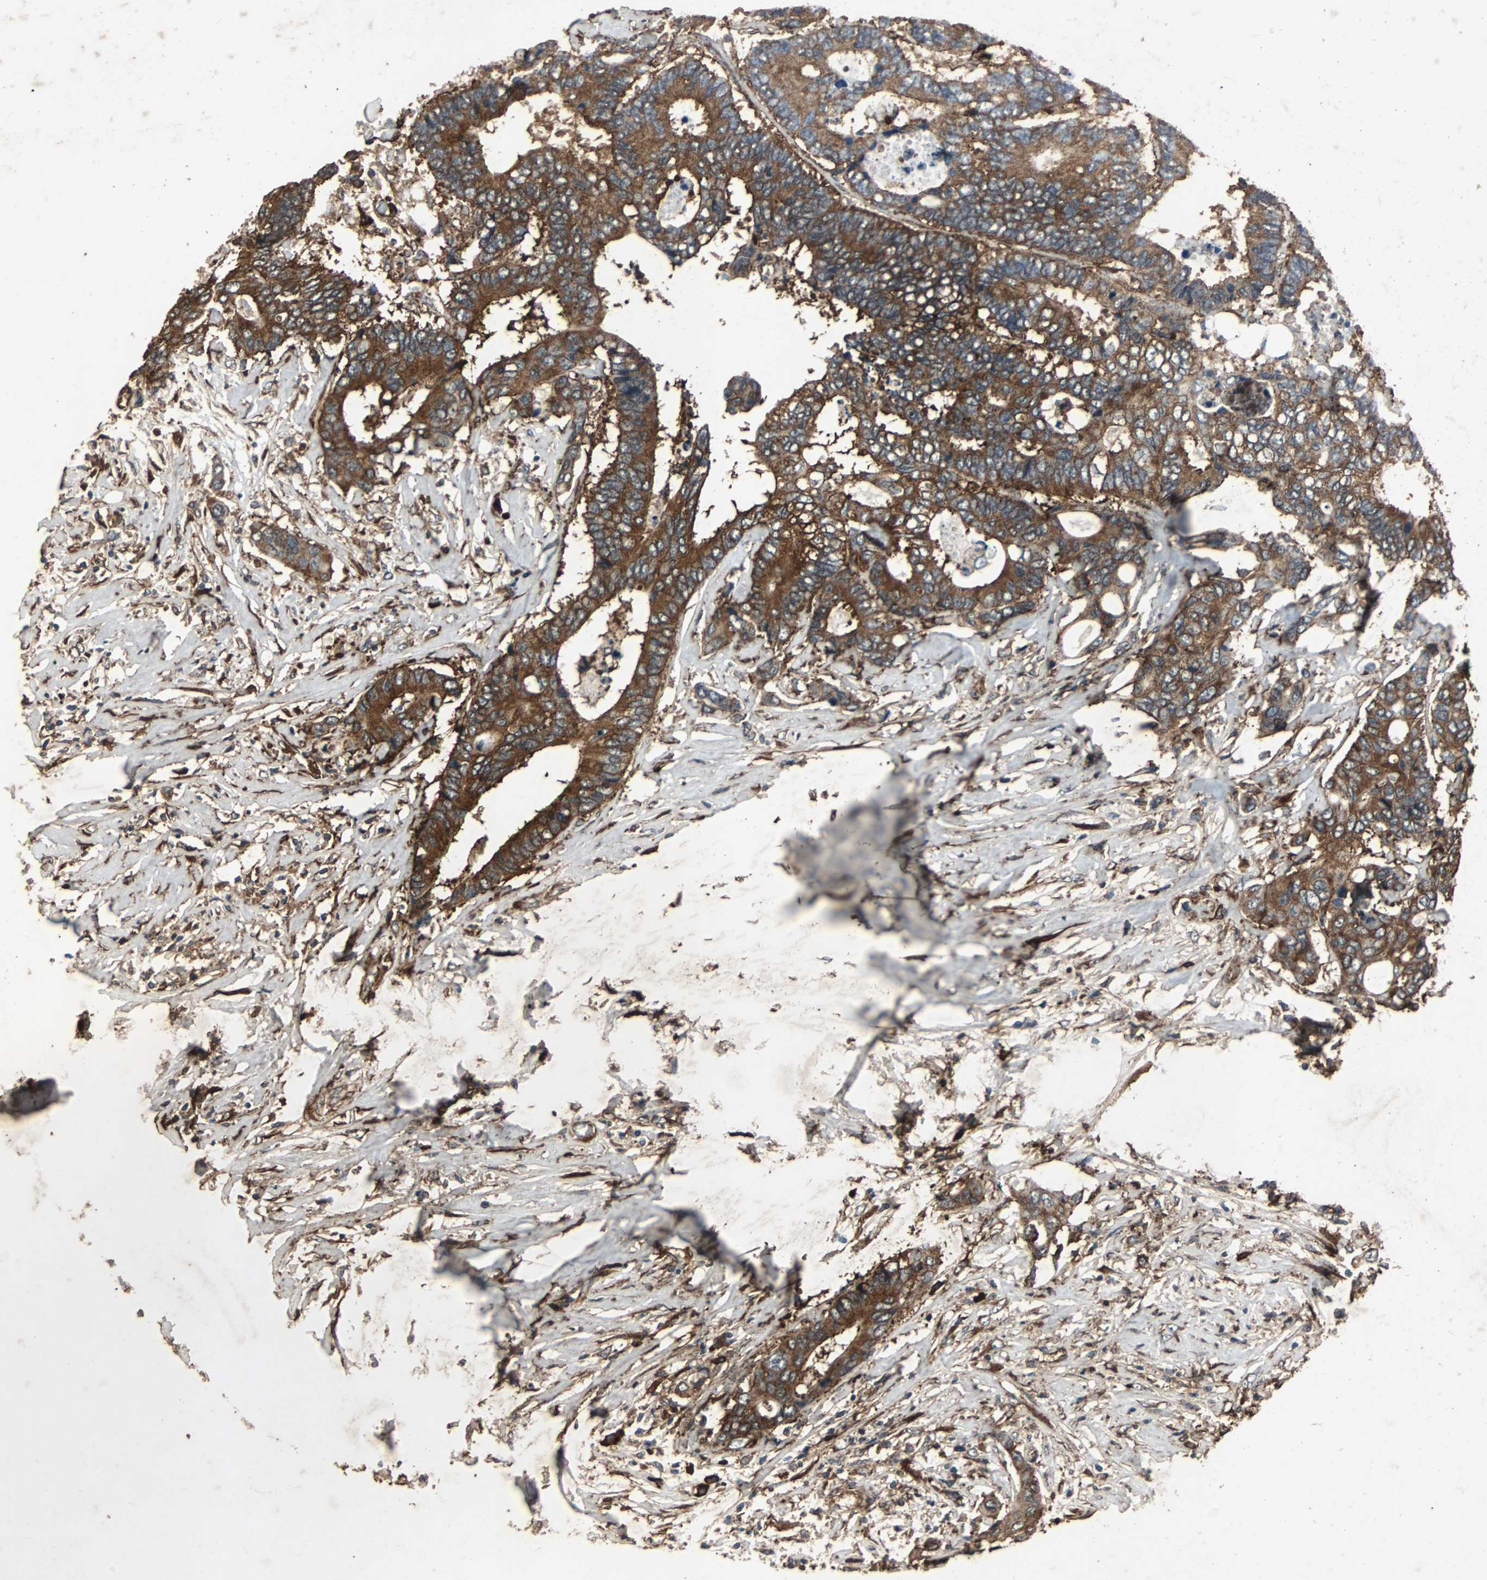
{"staining": {"intensity": "strong", "quantity": ">75%", "location": "cytoplasmic/membranous"}, "tissue": "colorectal cancer", "cell_type": "Tumor cells", "image_type": "cancer", "snomed": [{"axis": "morphology", "description": "Adenocarcinoma, NOS"}, {"axis": "topography", "description": "Rectum"}], "caption": "Strong cytoplasmic/membranous staining is appreciated in about >75% of tumor cells in adenocarcinoma (colorectal).", "gene": "NAA10", "patient": {"sex": "male", "age": 55}}